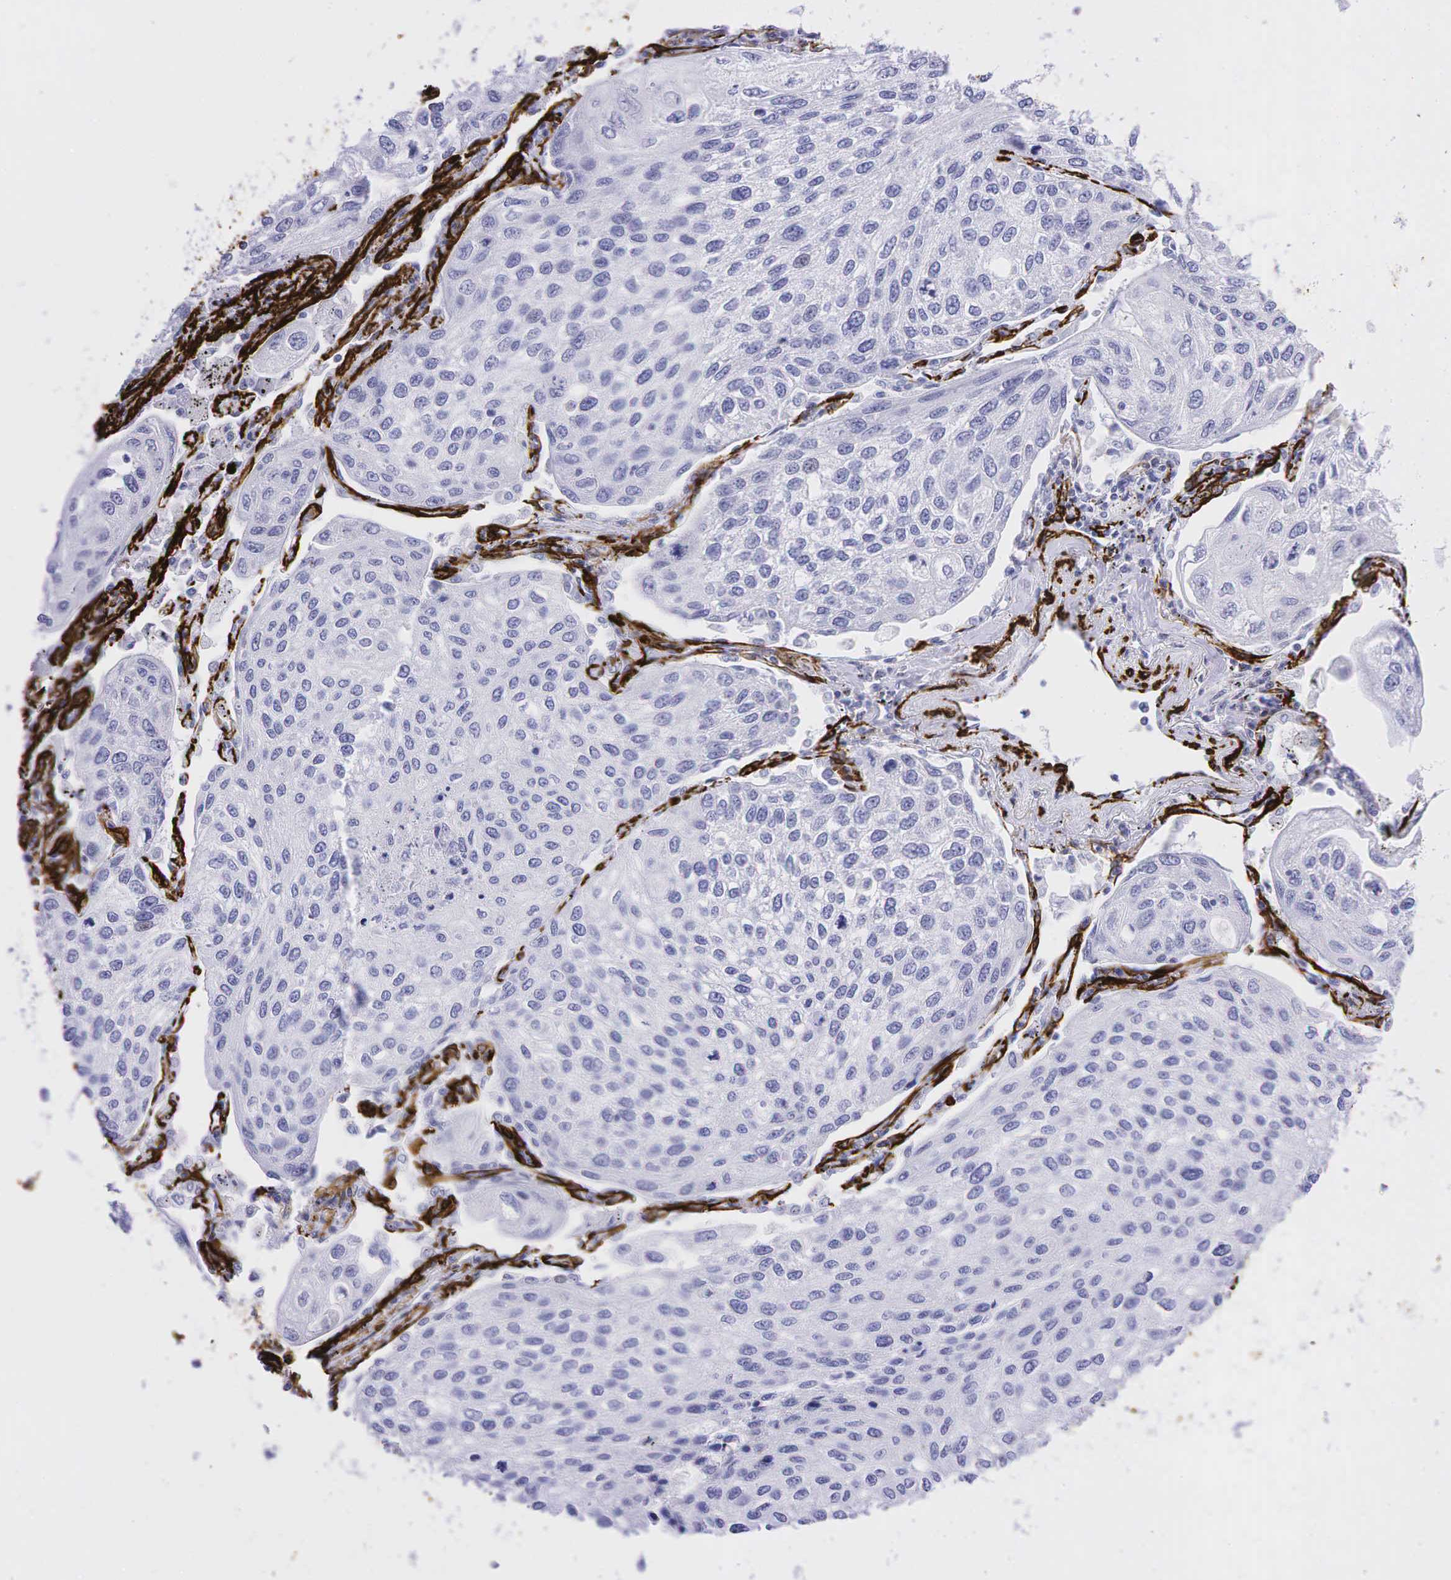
{"staining": {"intensity": "negative", "quantity": "none", "location": "none"}, "tissue": "lung cancer", "cell_type": "Tumor cells", "image_type": "cancer", "snomed": [{"axis": "morphology", "description": "Squamous cell carcinoma, NOS"}, {"axis": "topography", "description": "Lung"}], "caption": "The photomicrograph demonstrates no staining of tumor cells in lung squamous cell carcinoma.", "gene": "ACTA2", "patient": {"sex": "male", "age": 75}}